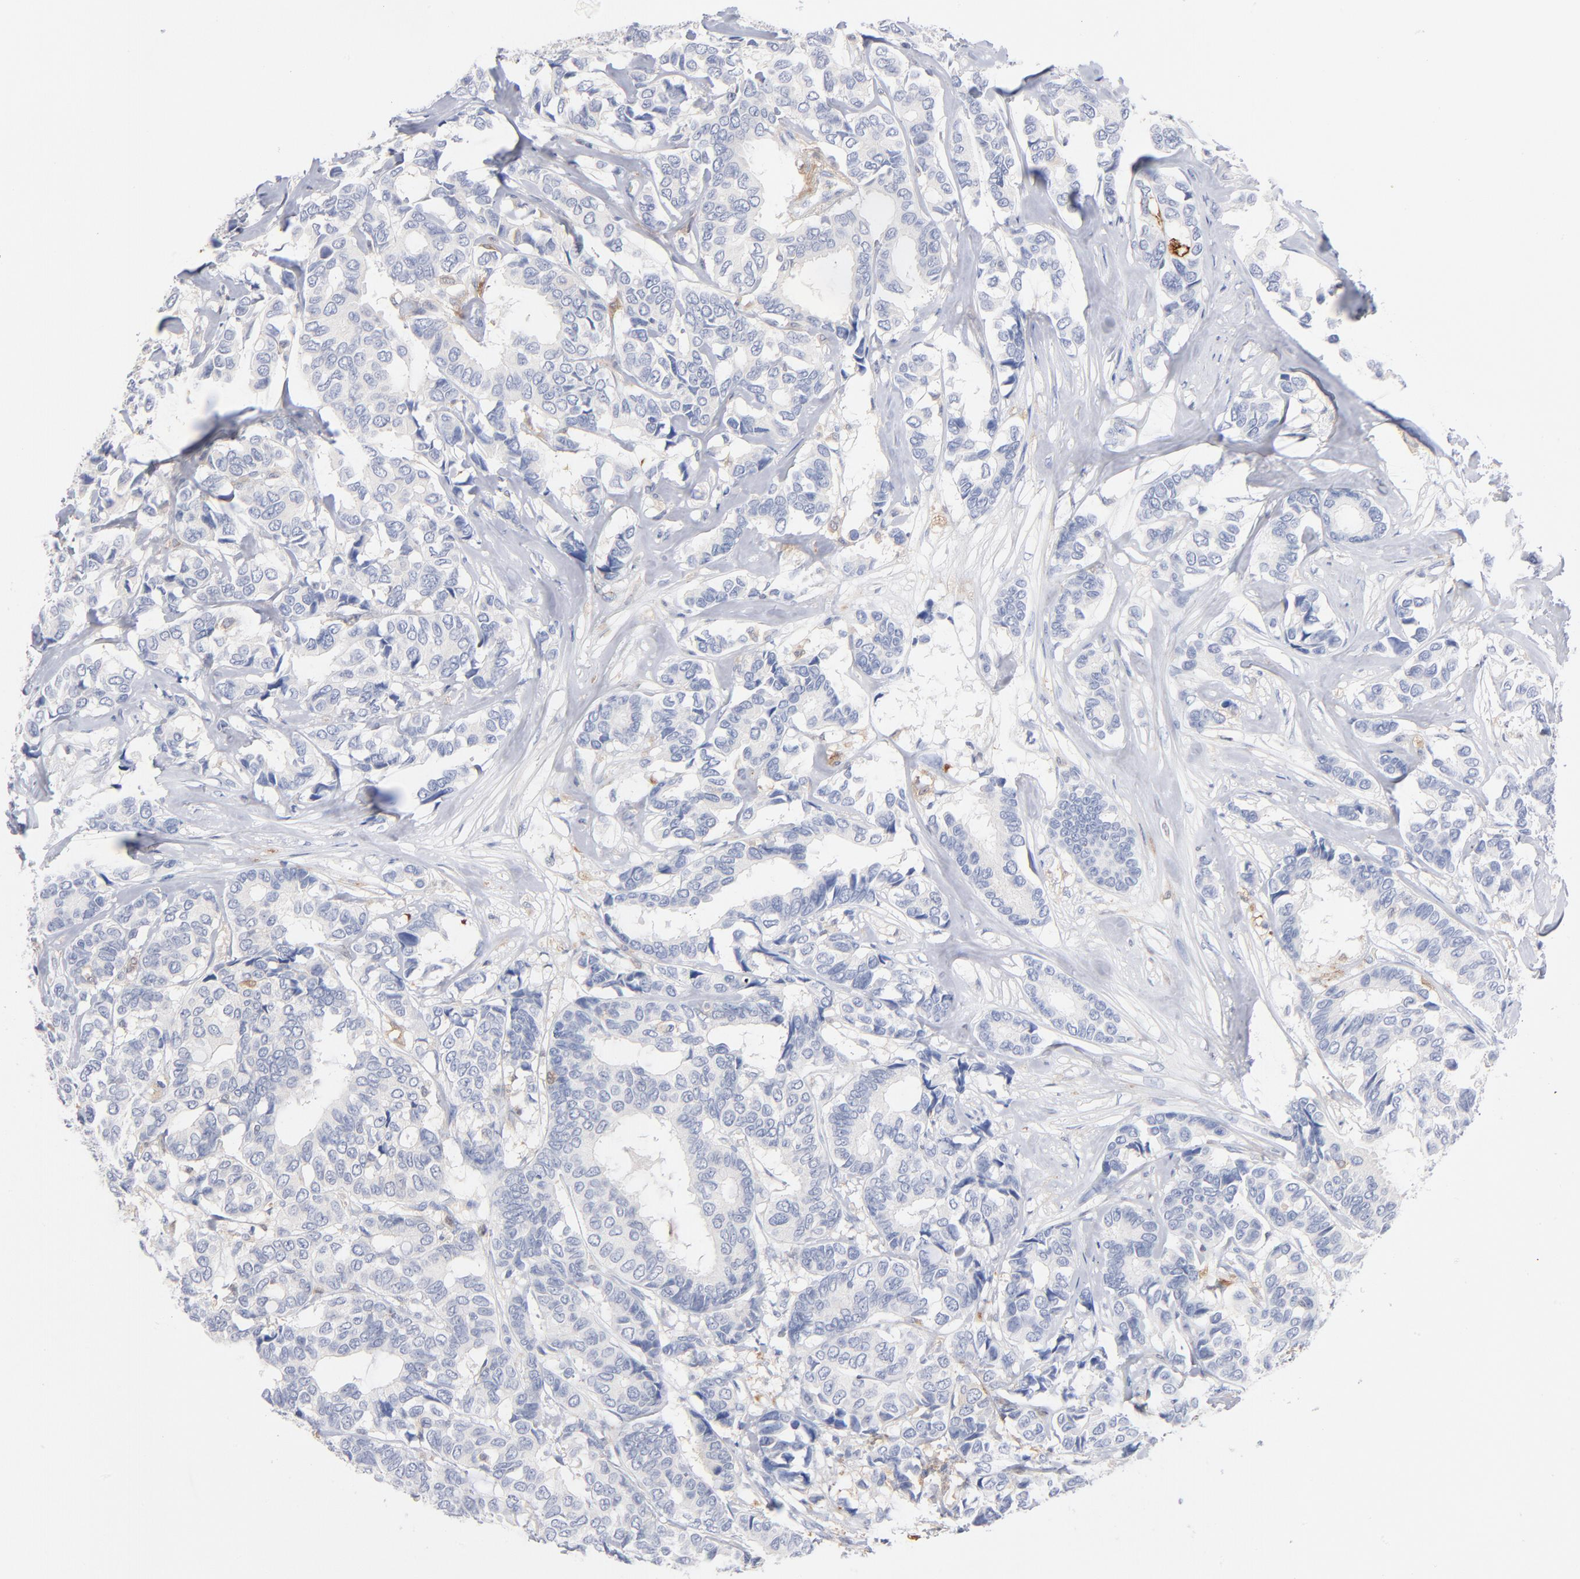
{"staining": {"intensity": "negative", "quantity": "none", "location": "none"}, "tissue": "breast cancer", "cell_type": "Tumor cells", "image_type": "cancer", "snomed": [{"axis": "morphology", "description": "Duct carcinoma"}, {"axis": "topography", "description": "Breast"}], "caption": "Tumor cells show no significant positivity in breast infiltrating ductal carcinoma.", "gene": "IFIT2", "patient": {"sex": "female", "age": 87}}